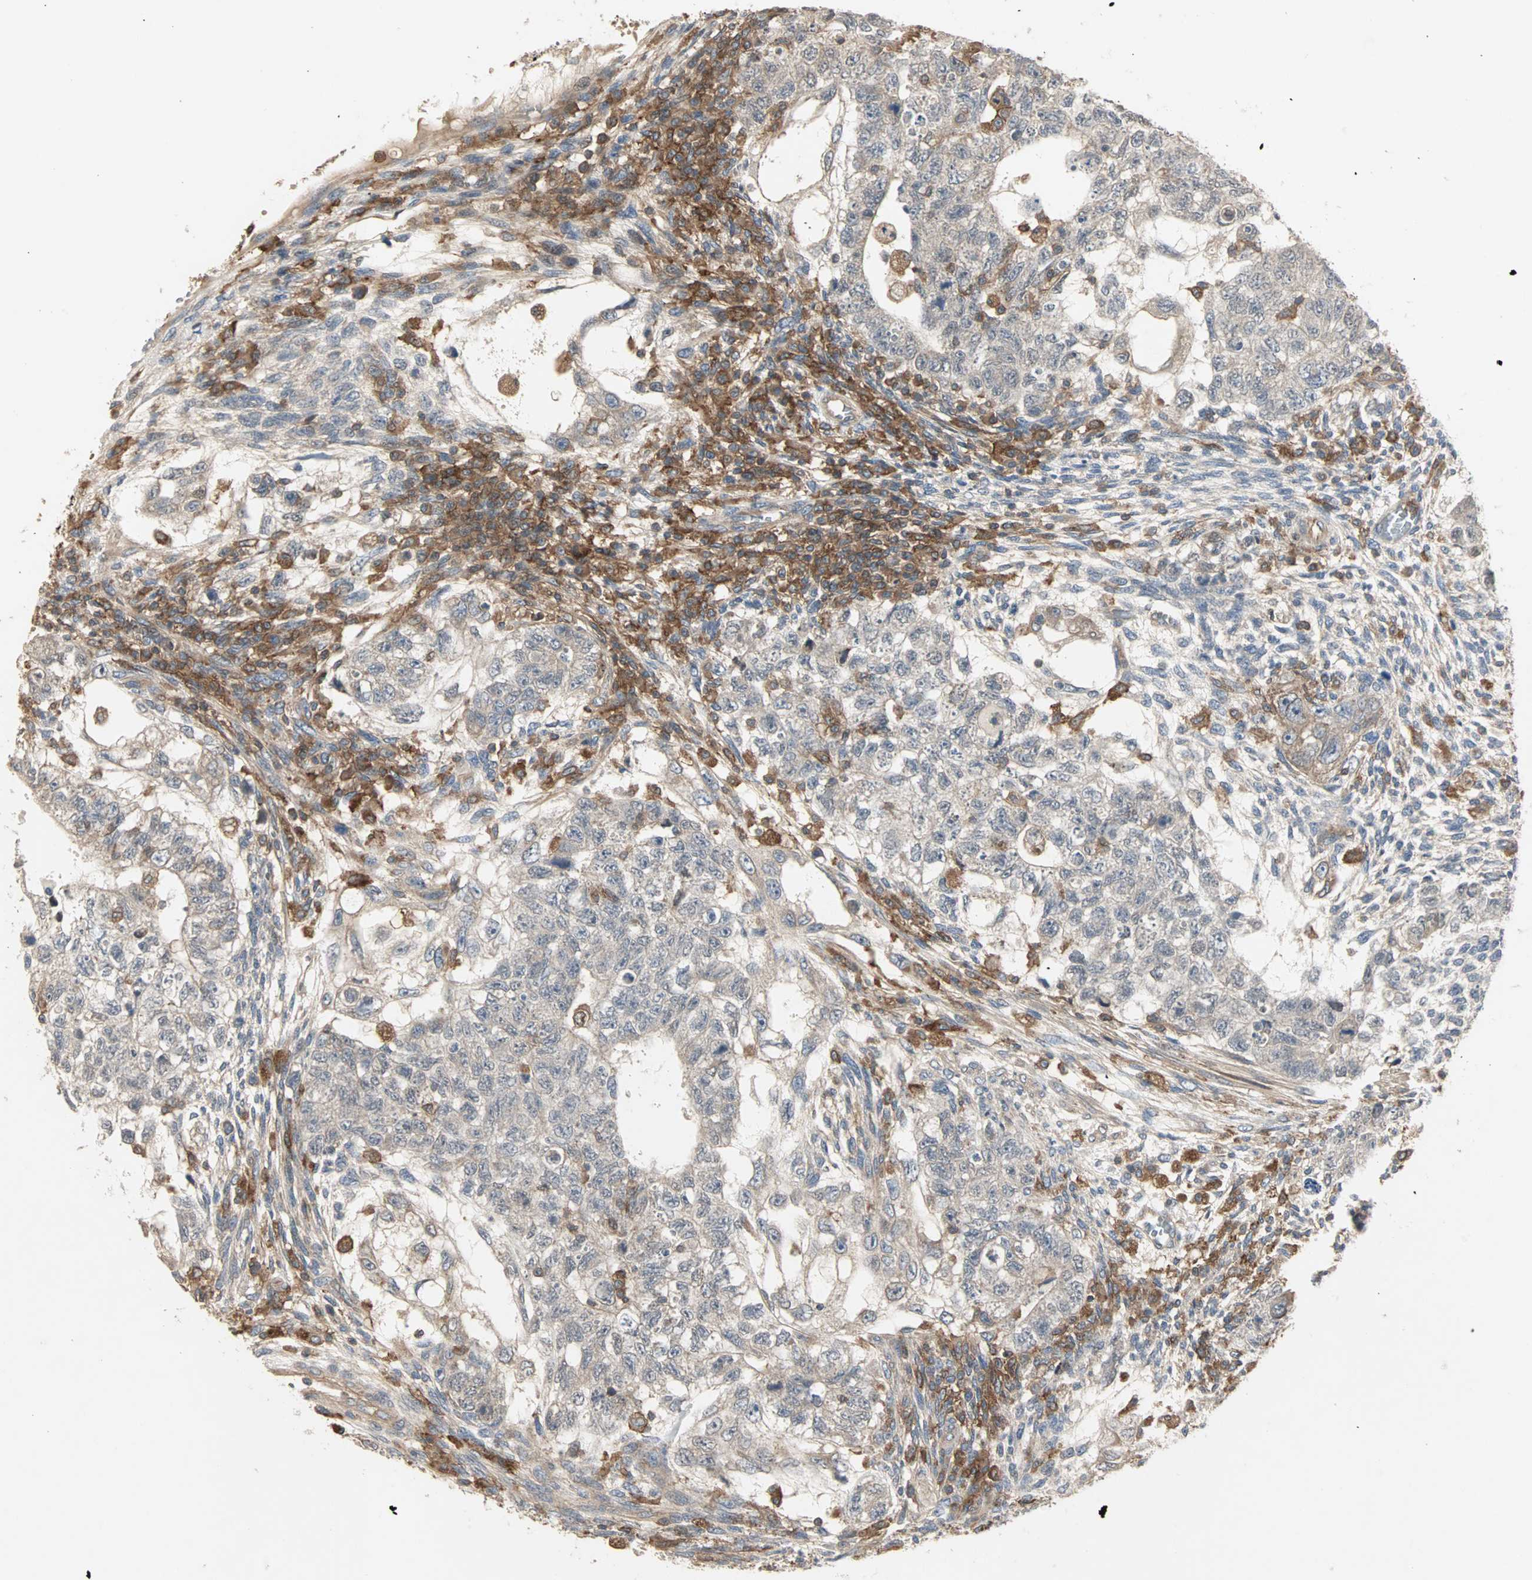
{"staining": {"intensity": "weak", "quantity": ">75%", "location": "cytoplasmic/membranous"}, "tissue": "testis cancer", "cell_type": "Tumor cells", "image_type": "cancer", "snomed": [{"axis": "morphology", "description": "Normal tissue, NOS"}, {"axis": "morphology", "description": "Carcinoma, Embryonal, NOS"}, {"axis": "topography", "description": "Testis"}], "caption": "Weak cytoplasmic/membranous protein staining is present in approximately >75% of tumor cells in embryonal carcinoma (testis). (DAB IHC, brown staining for protein, blue staining for nuclei).", "gene": "GNAI2", "patient": {"sex": "male", "age": 36}}